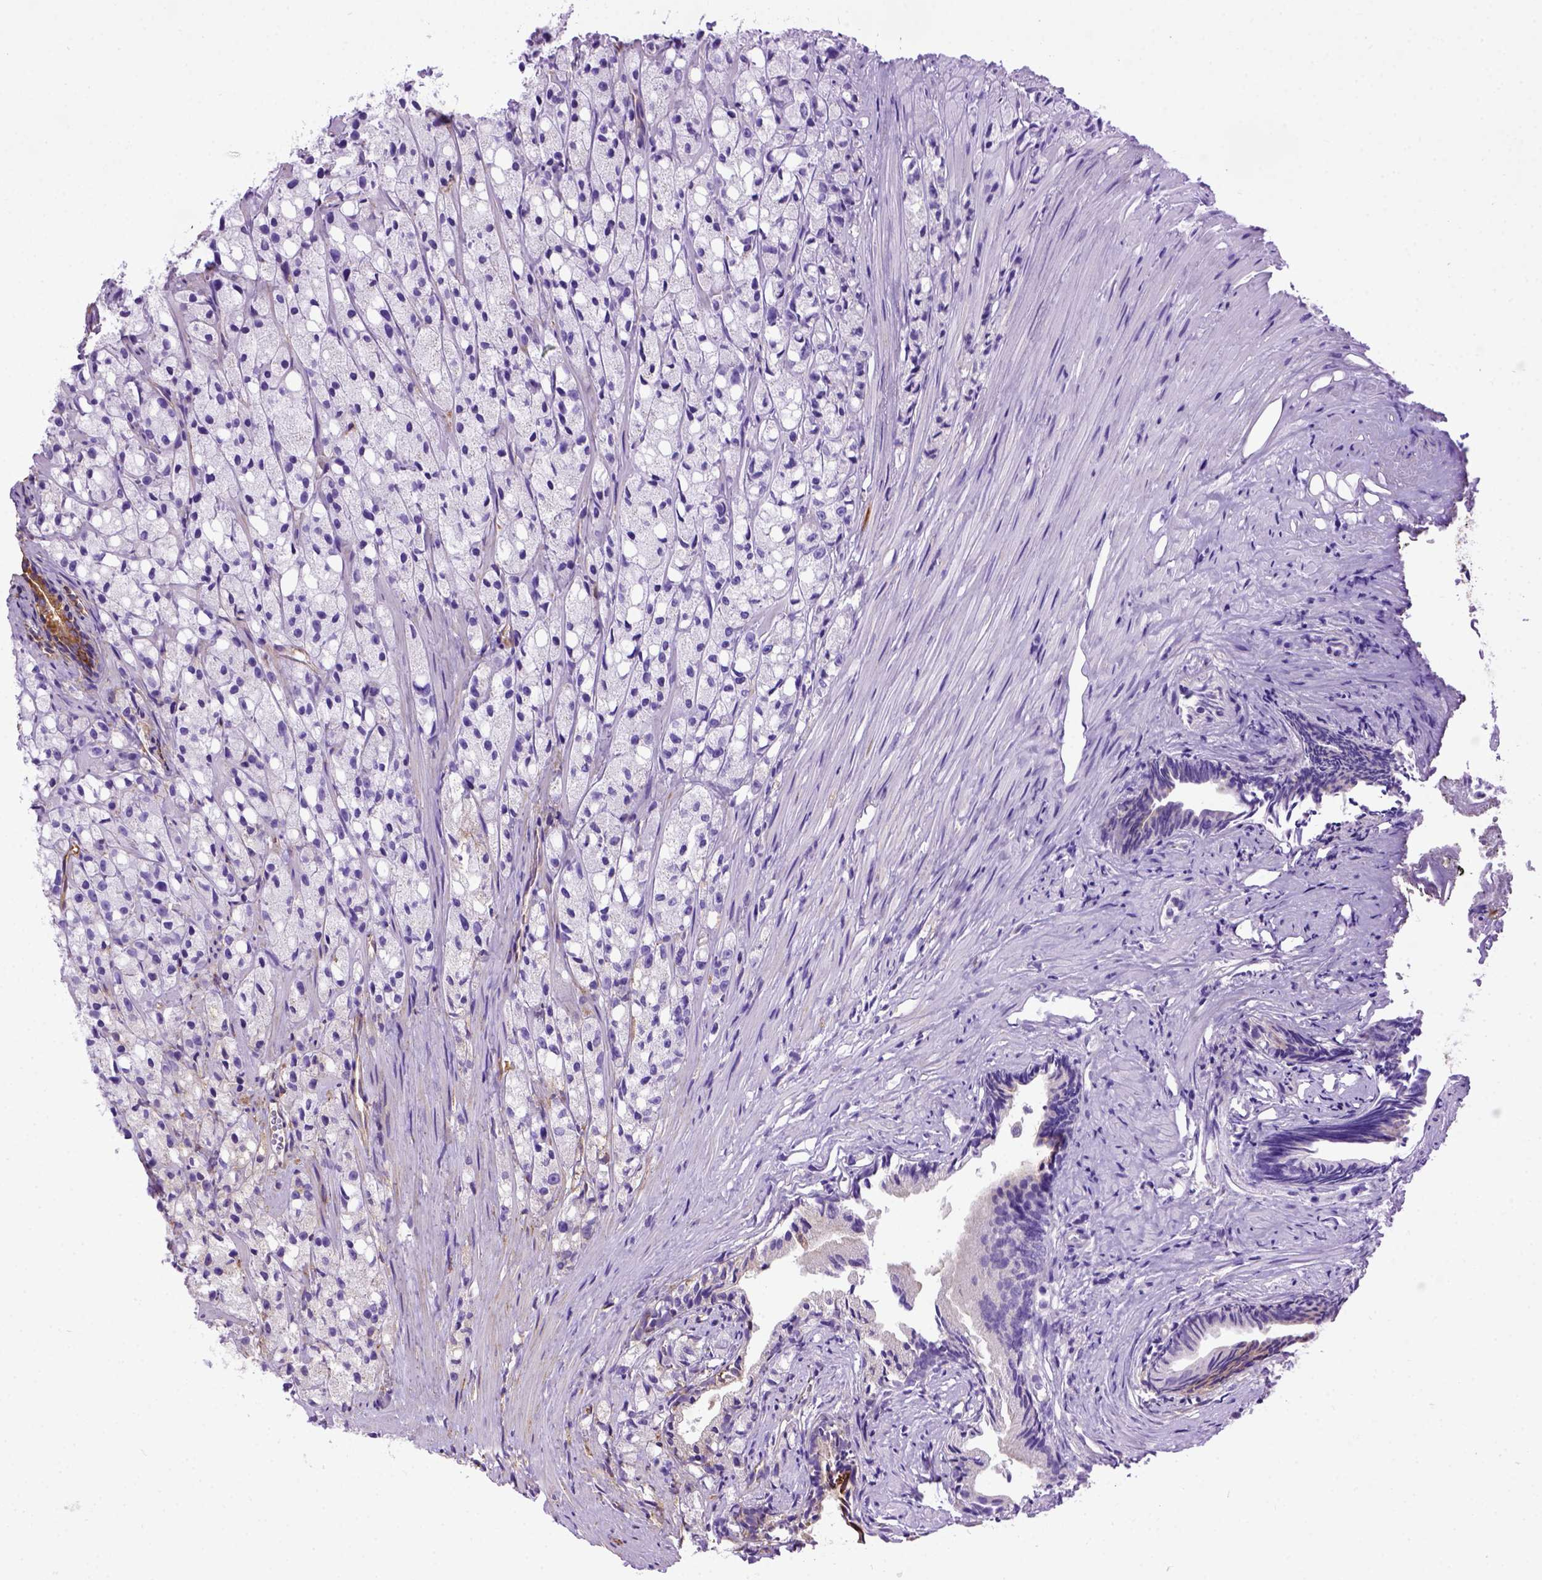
{"staining": {"intensity": "negative", "quantity": "none", "location": "none"}, "tissue": "prostate cancer", "cell_type": "Tumor cells", "image_type": "cancer", "snomed": [{"axis": "morphology", "description": "Adenocarcinoma, High grade"}, {"axis": "topography", "description": "Prostate"}], "caption": "Photomicrograph shows no significant protein expression in tumor cells of prostate cancer.", "gene": "MVP", "patient": {"sex": "male", "age": 75}}